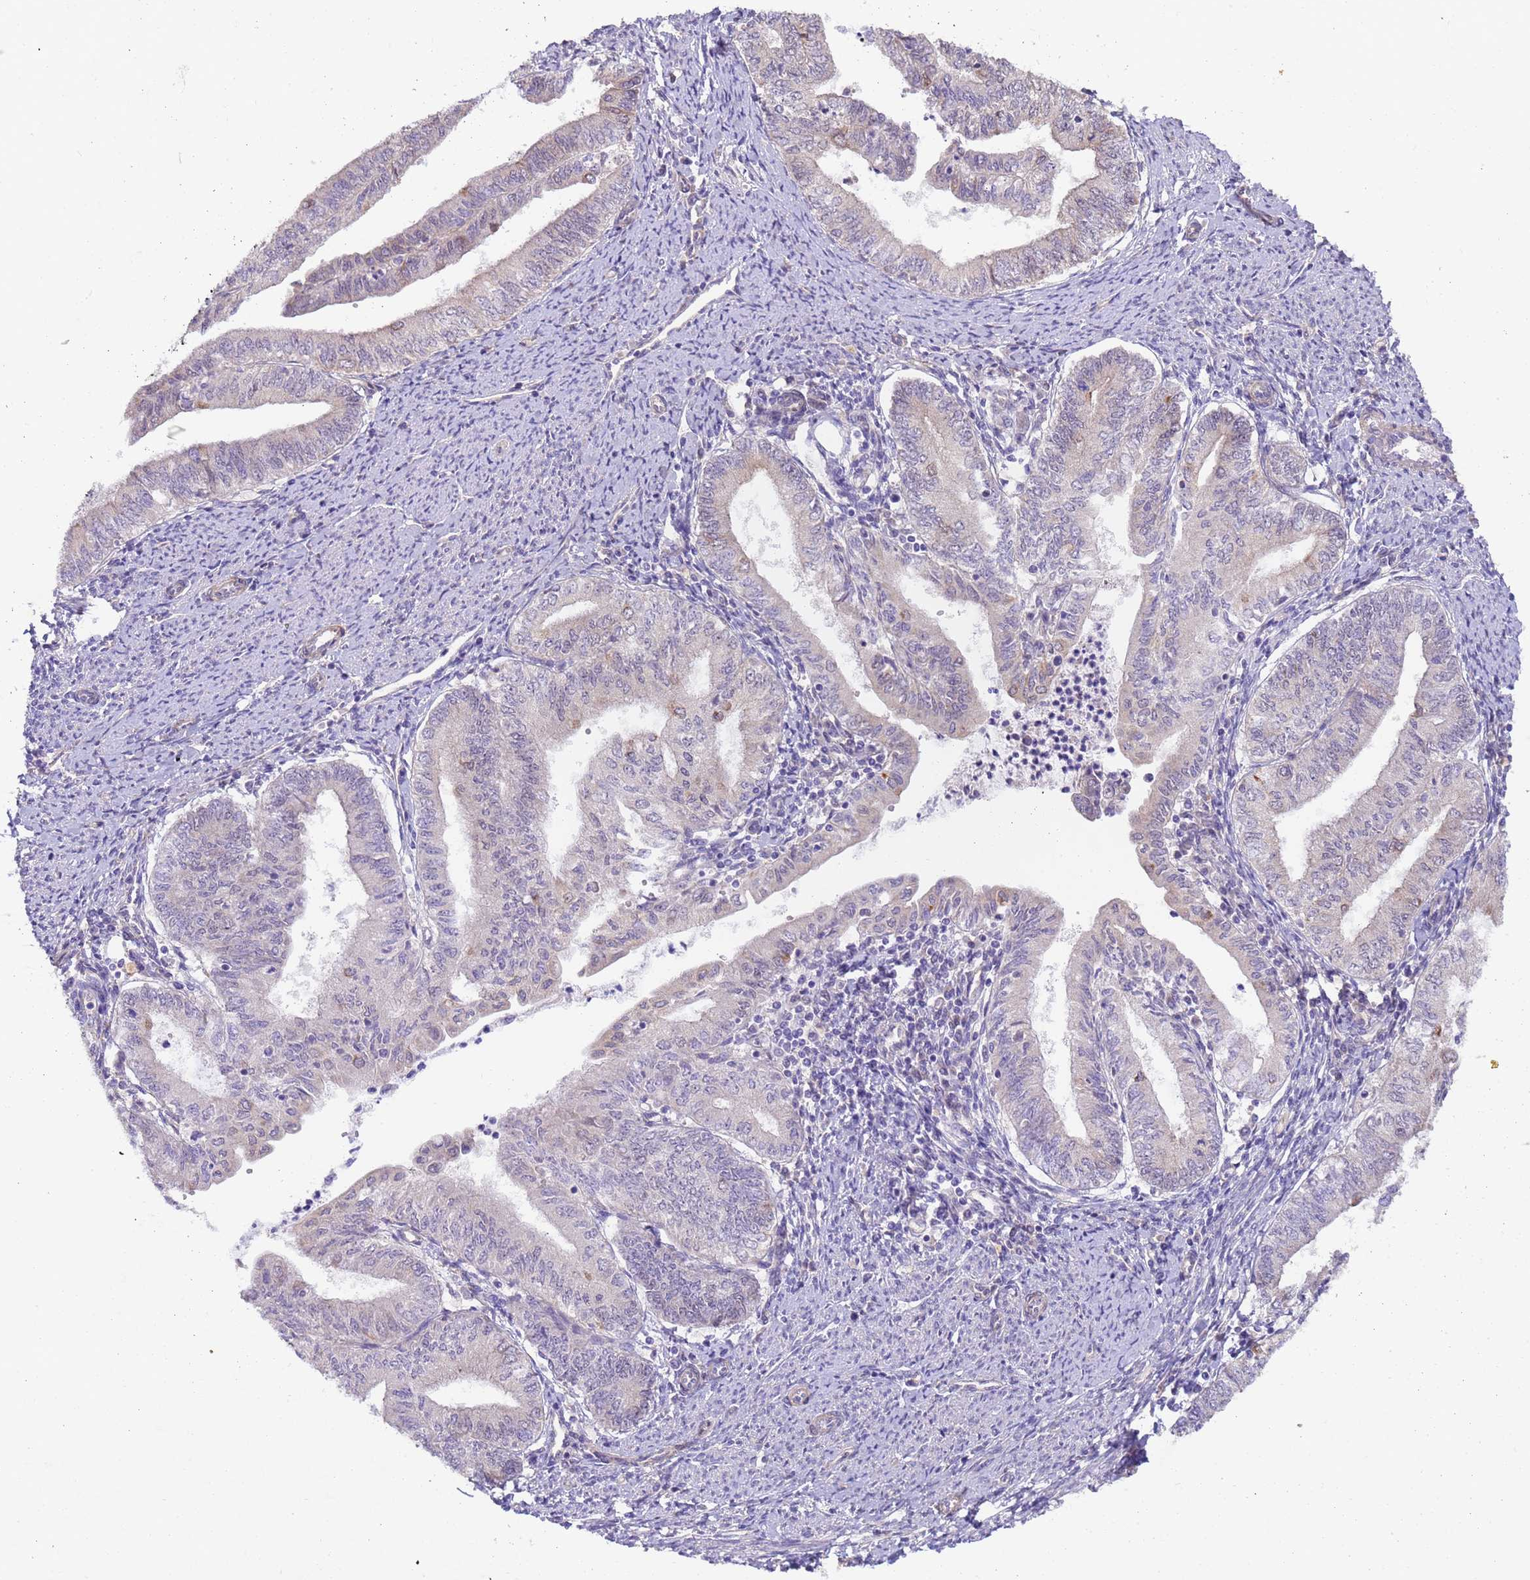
{"staining": {"intensity": "negative", "quantity": "none", "location": "none"}, "tissue": "endometrial cancer", "cell_type": "Tumor cells", "image_type": "cancer", "snomed": [{"axis": "morphology", "description": "Adenocarcinoma, NOS"}, {"axis": "topography", "description": "Endometrium"}], "caption": "Immunohistochemical staining of adenocarcinoma (endometrial) displays no significant expression in tumor cells.", "gene": "RAPGEF3", "patient": {"sex": "female", "age": 66}}